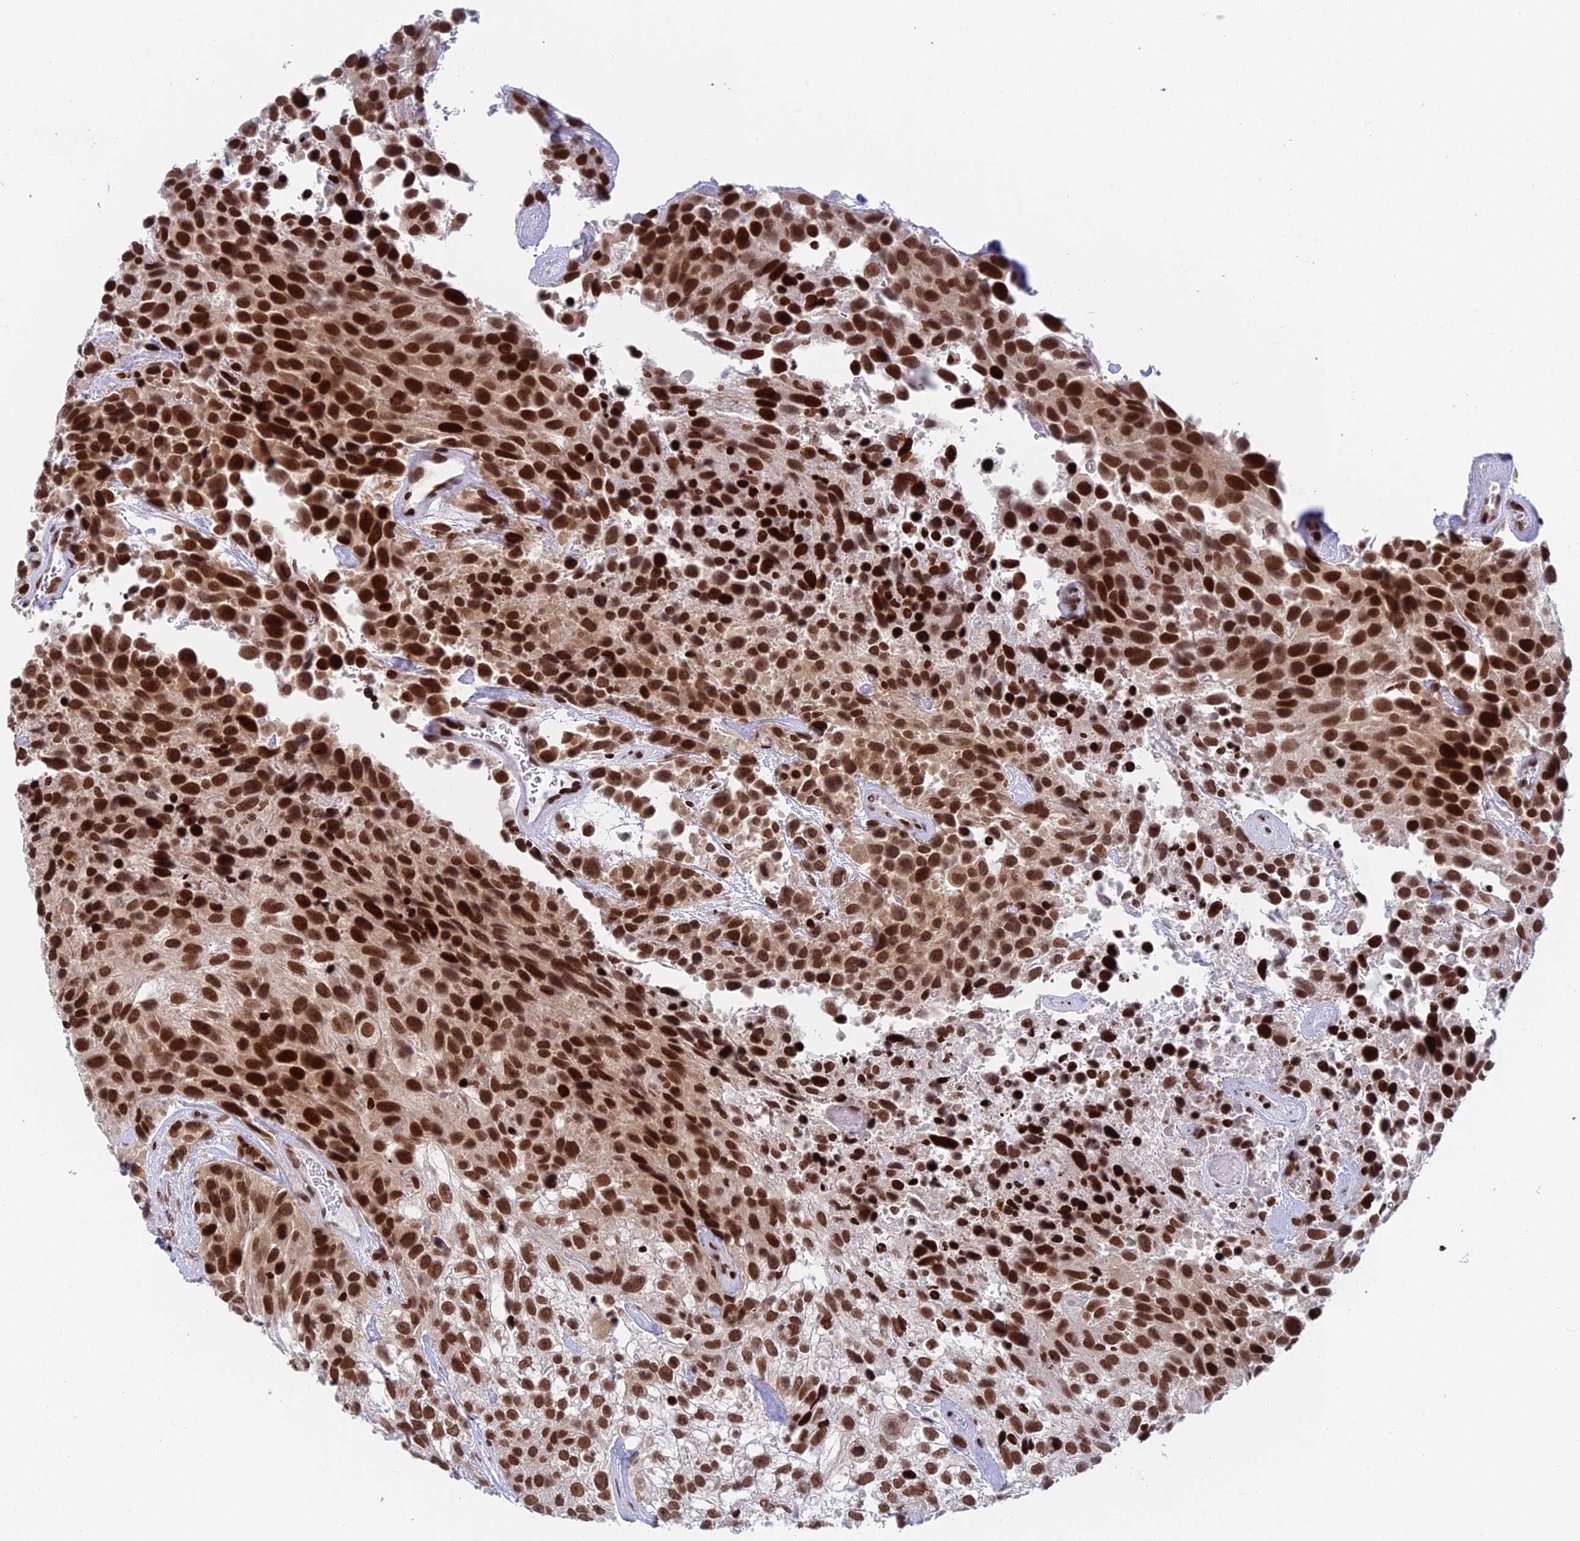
{"staining": {"intensity": "strong", "quantity": ">75%", "location": "nuclear"}, "tissue": "urothelial cancer", "cell_type": "Tumor cells", "image_type": "cancer", "snomed": [{"axis": "morphology", "description": "Urothelial carcinoma, High grade"}, {"axis": "topography", "description": "Urinary bladder"}], "caption": "Immunohistochemical staining of human urothelial carcinoma (high-grade) displays high levels of strong nuclear protein staining in about >75% of tumor cells.", "gene": "RPAP1", "patient": {"sex": "female", "age": 70}}